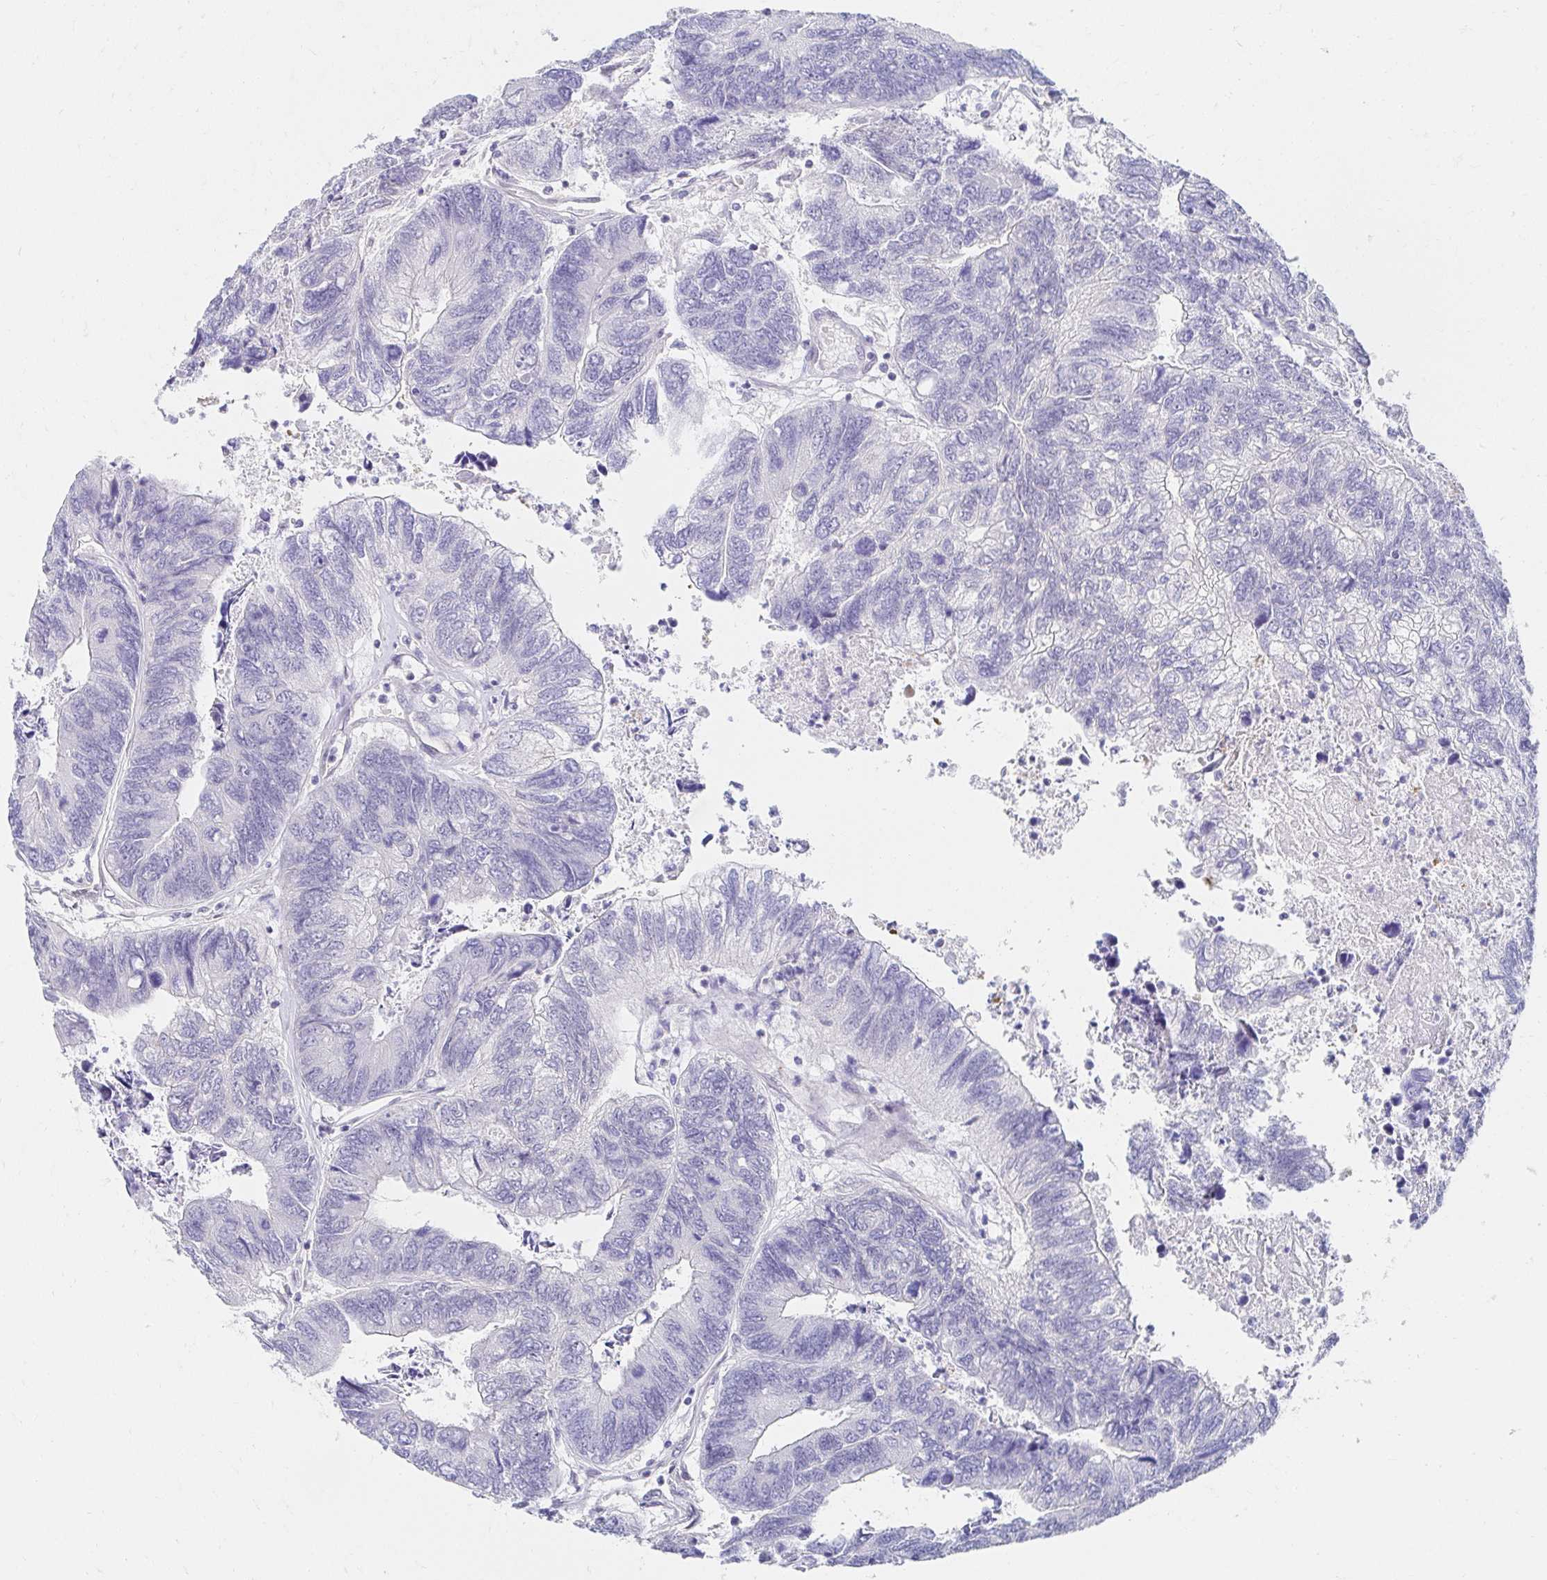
{"staining": {"intensity": "negative", "quantity": "none", "location": "none"}, "tissue": "colorectal cancer", "cell_type": "Tumor cells", "image_type": "cancer", "snomed": [{"axis": "morphology", "description": "Adenocarcinoma, NOS"}, {"axis": "topography", "description": "Colon"}], "caption": "Immunohistochemistry of human colorectal cancer (adenocarcinoma) exhibits no staining in tumor cells.", "gene": "AKAP14", "patient": {"sex": "female", "age": 67}}